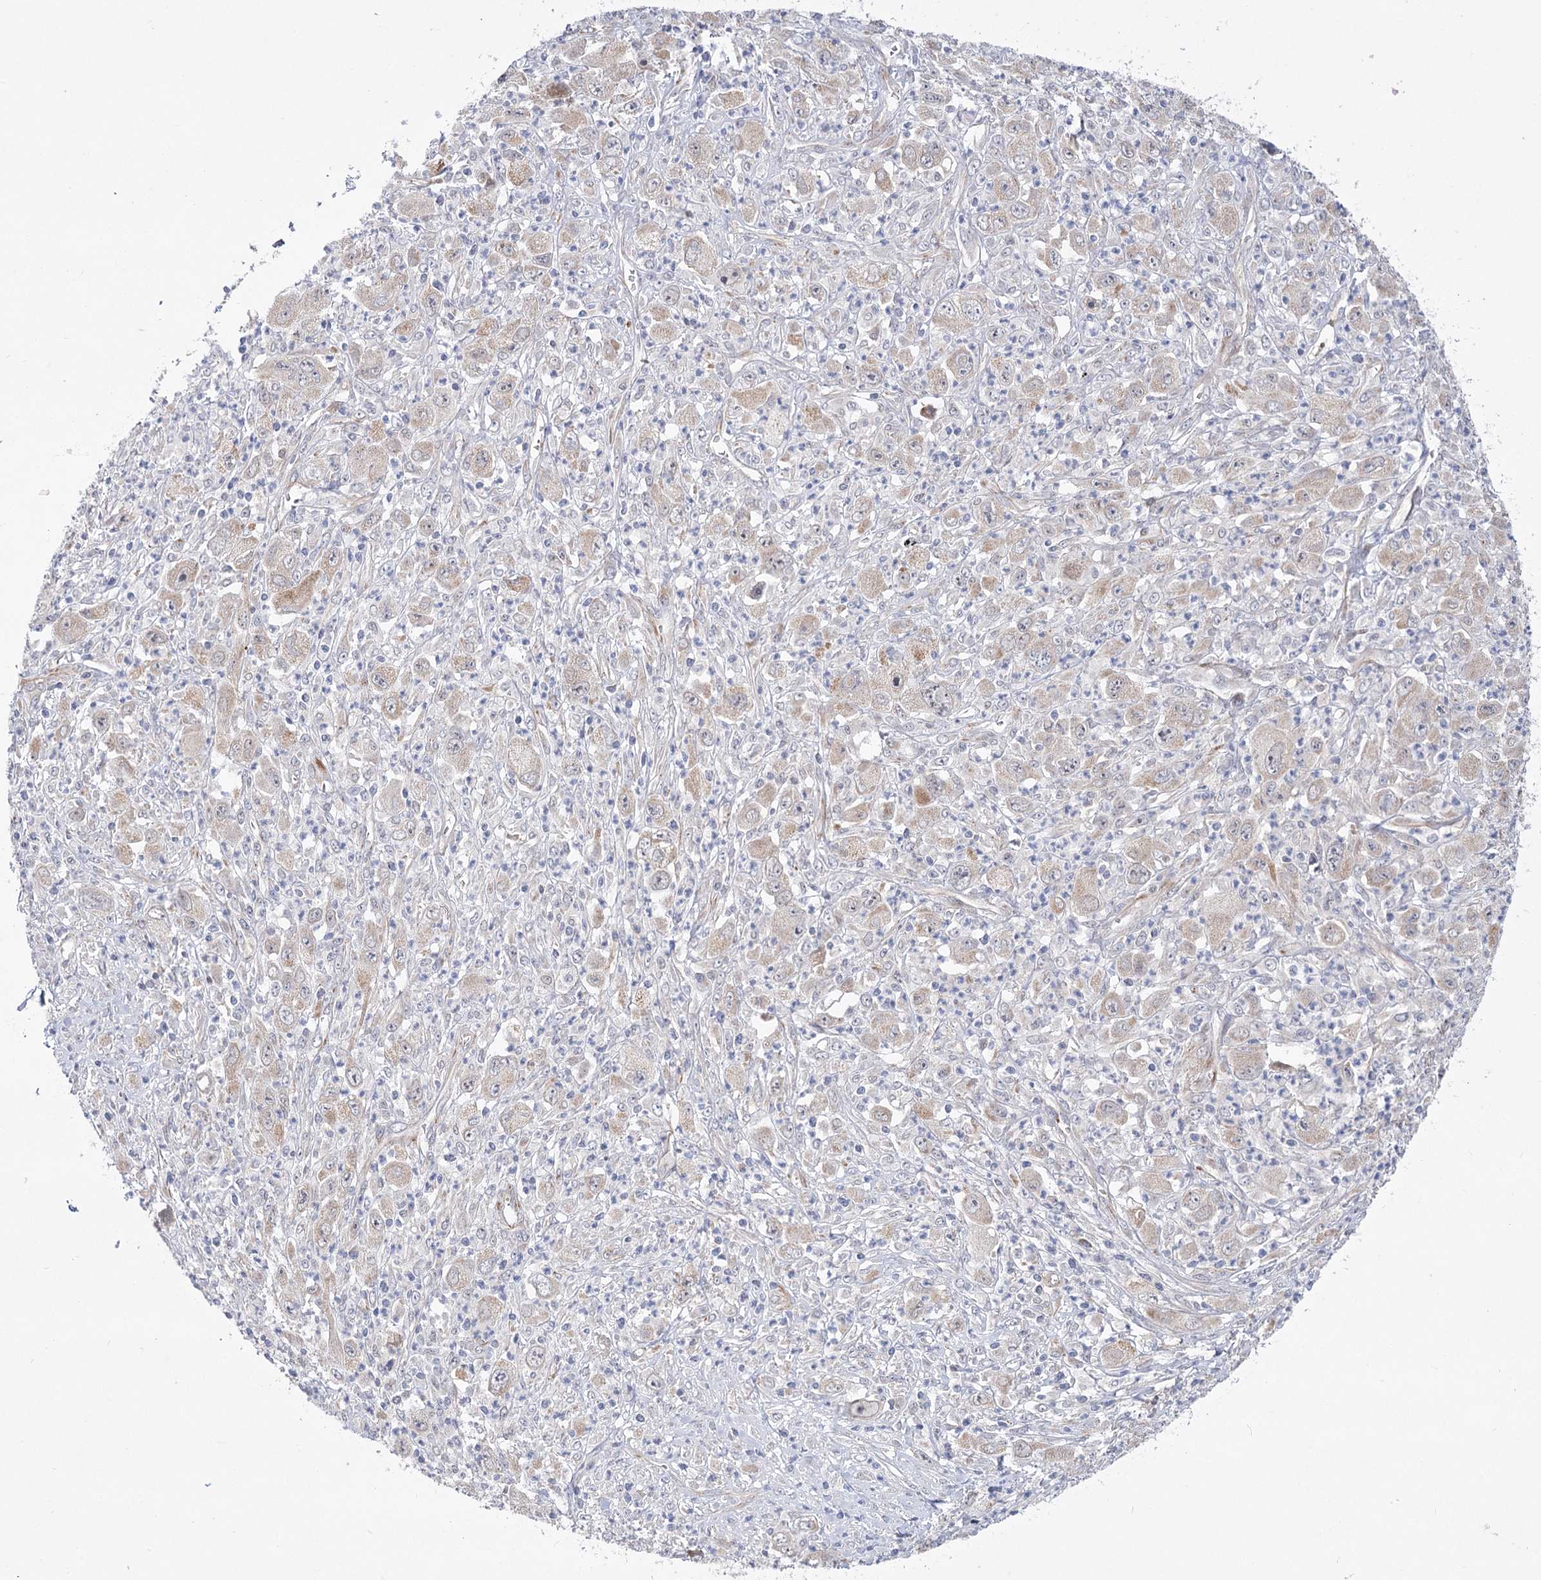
{"staining": {"intensity": "moderate", "quantity": "25%-75%", "location": "cytoplasmic/membranous"}, "tissue": "melanoma", "cell_type": "Tumor cells", "image_type": "cancer", "snomed": [{"axis": "morphology", "description": "Malignant melanoma, Metastatic site"}, {"axis": "topography", "description": "Skin"}], "caption": "High-magnification brightfield microscopy of melanoma stained with DAB (3,3'-diaminobenzidine) (brown) and counterstained with hematoxylin (blue). tumor cells exhibit moderate cytoplasmic/membranous staining is appreciated in about25%-75% of cells.", "gene": "ECHDC3", "patient": {"sex": "female", "age": 56}}